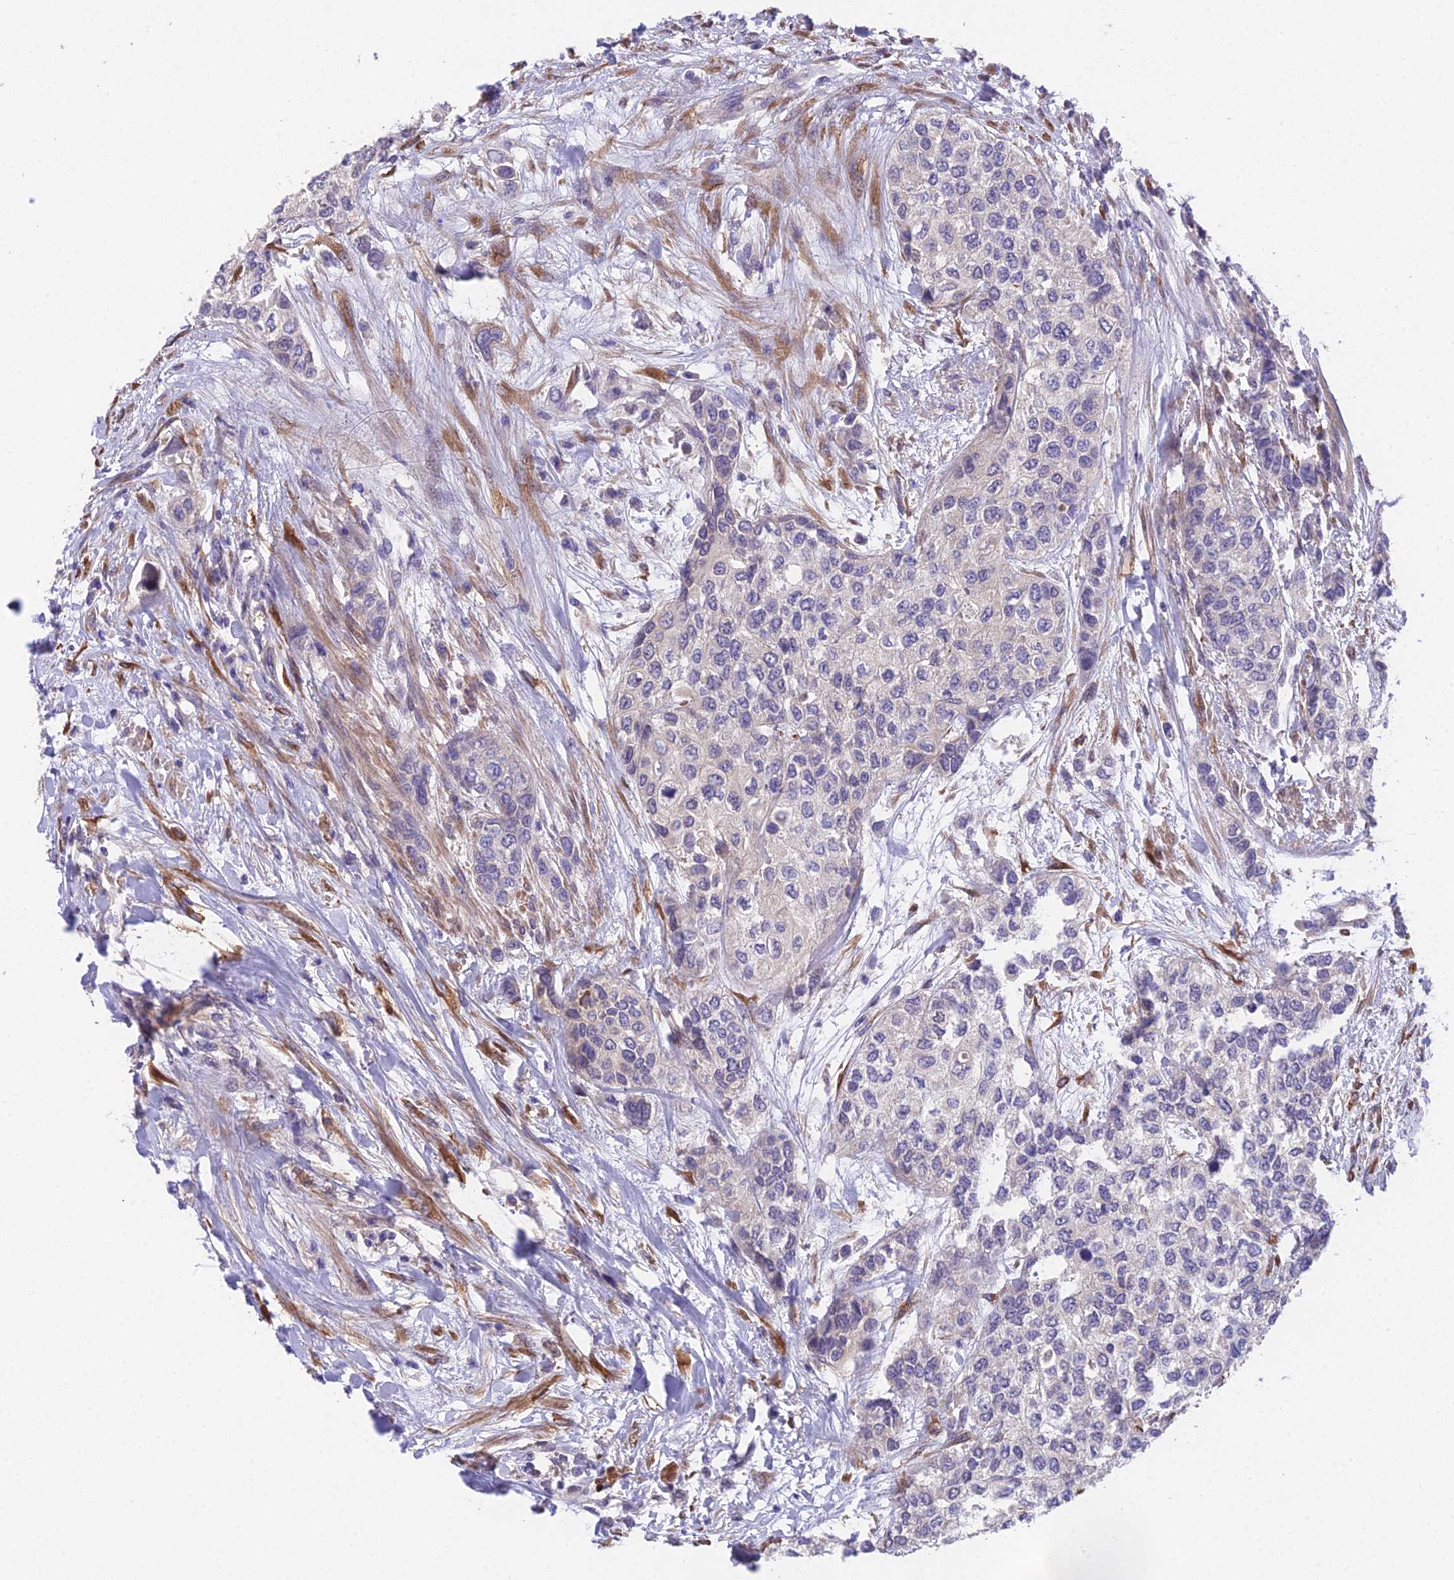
{"staining": {"intensity": "negative", "quantity": "none", "location": "none"}, "tissue": "urothelial cancer", "cell_type": "Tumor cells", "image_type": "cancer", "snomed": [{"axis": "morphology", "description": "Urothelial carcinoma, High grade"}, {"axis": "topography", "description": "Urinary bladder"}], "caption": "High power microscopy photomicrograph of an immunohistochemistry (IHC) photomicrograph of urothelial cancer, revealing no significant expression in tumor cells.", "gene": "PUS10", "patient": {"sex": "female", "age": 56}}